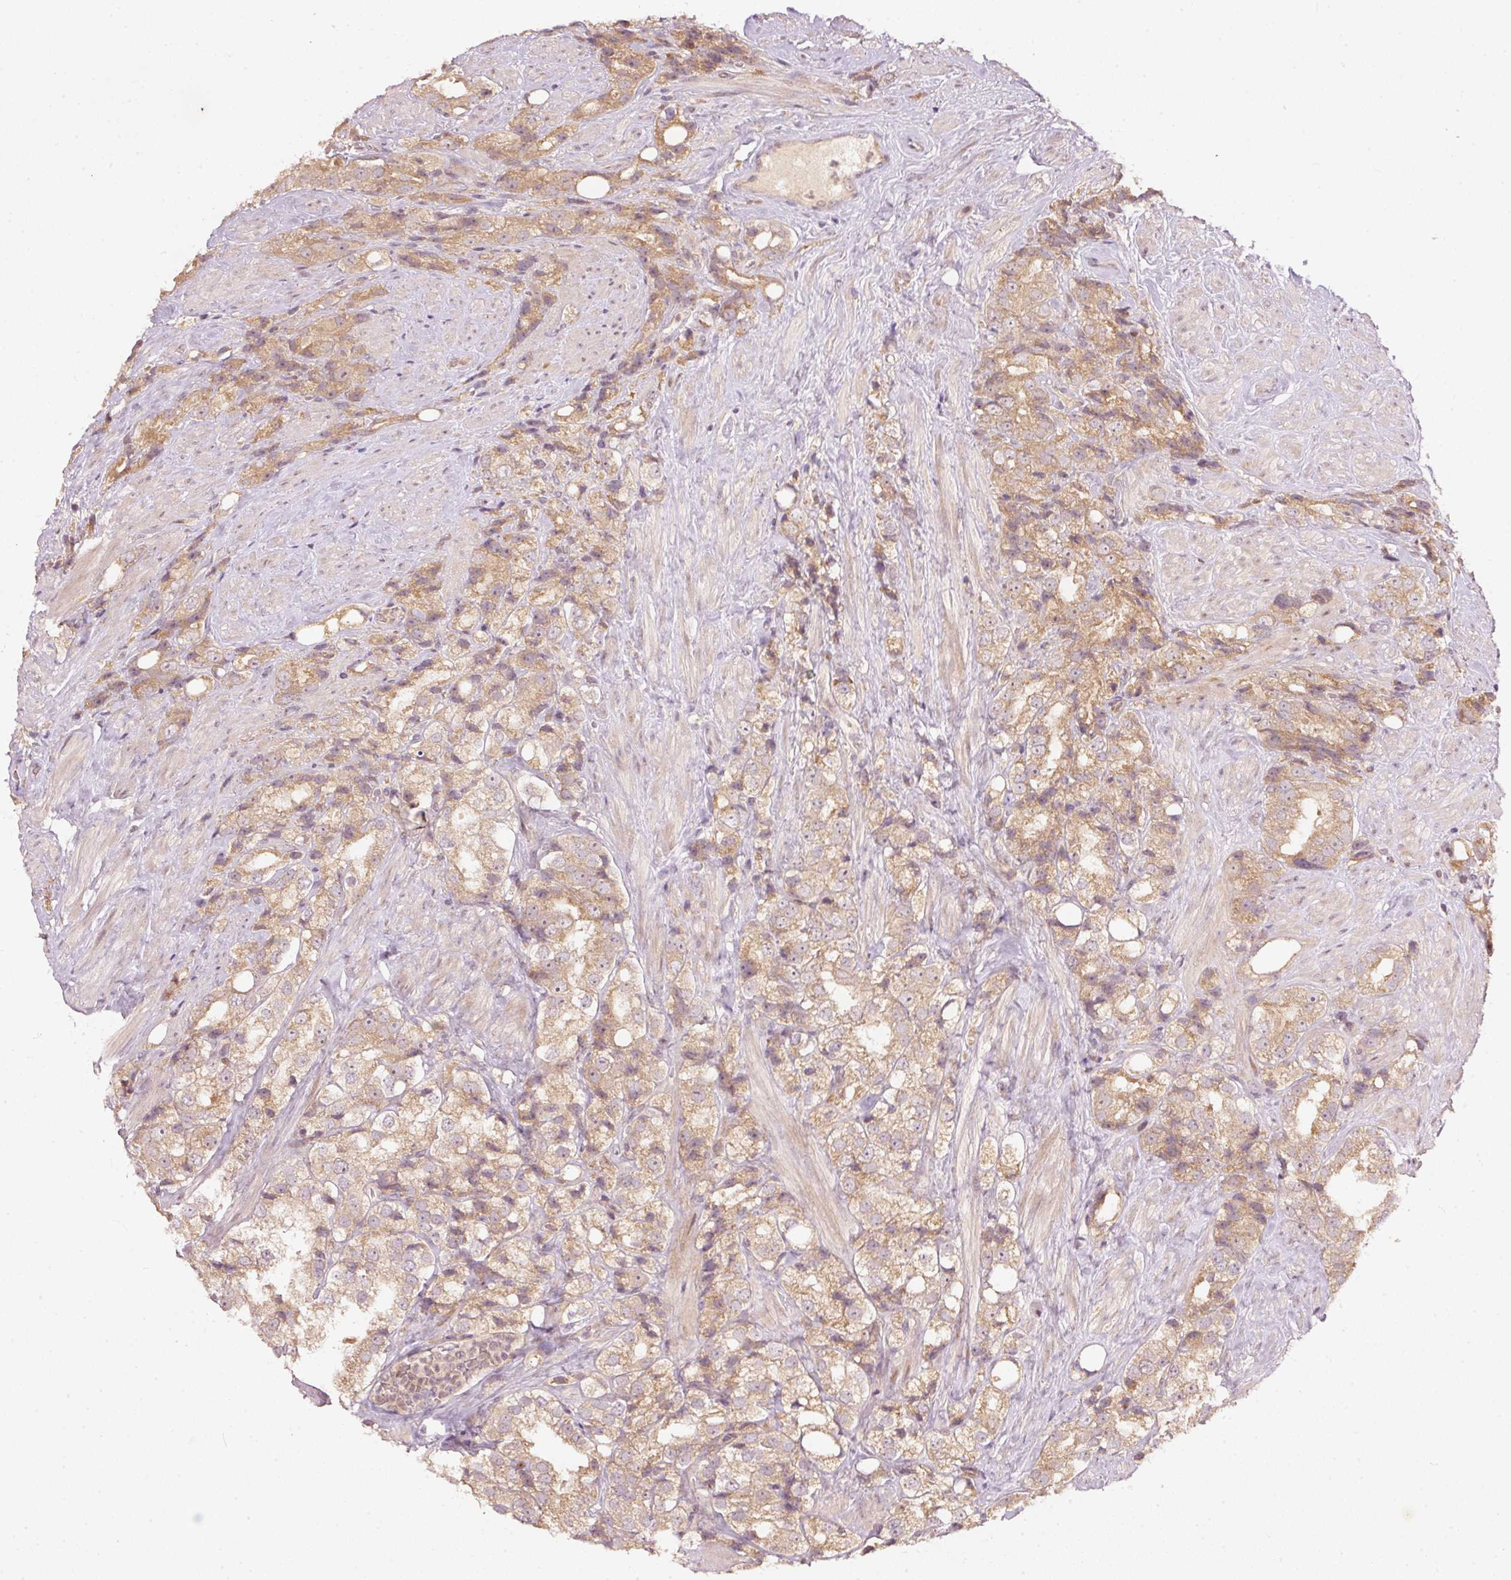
{"staining": {"intensity": "moderate", "quantity": ">75%", "location": "cytoplasmic/membranous"}, "tissue": "prostate cancer", "cell_type": "Tumor cells", "image_type": "cancer", "snomed": [{"axis": "morphology", "description": "Adenocarcinoma, NOS"}, {"axis": "topography", "description": "Prostate"}], "caption": "Tumor cells reveal moderate cytoplasmic/membranous positivity in approximately >75% of cells in adenocarcinoma (prostate).", "gene": "PCDHB1", "patient": {"sex": "male", "age": 79}}